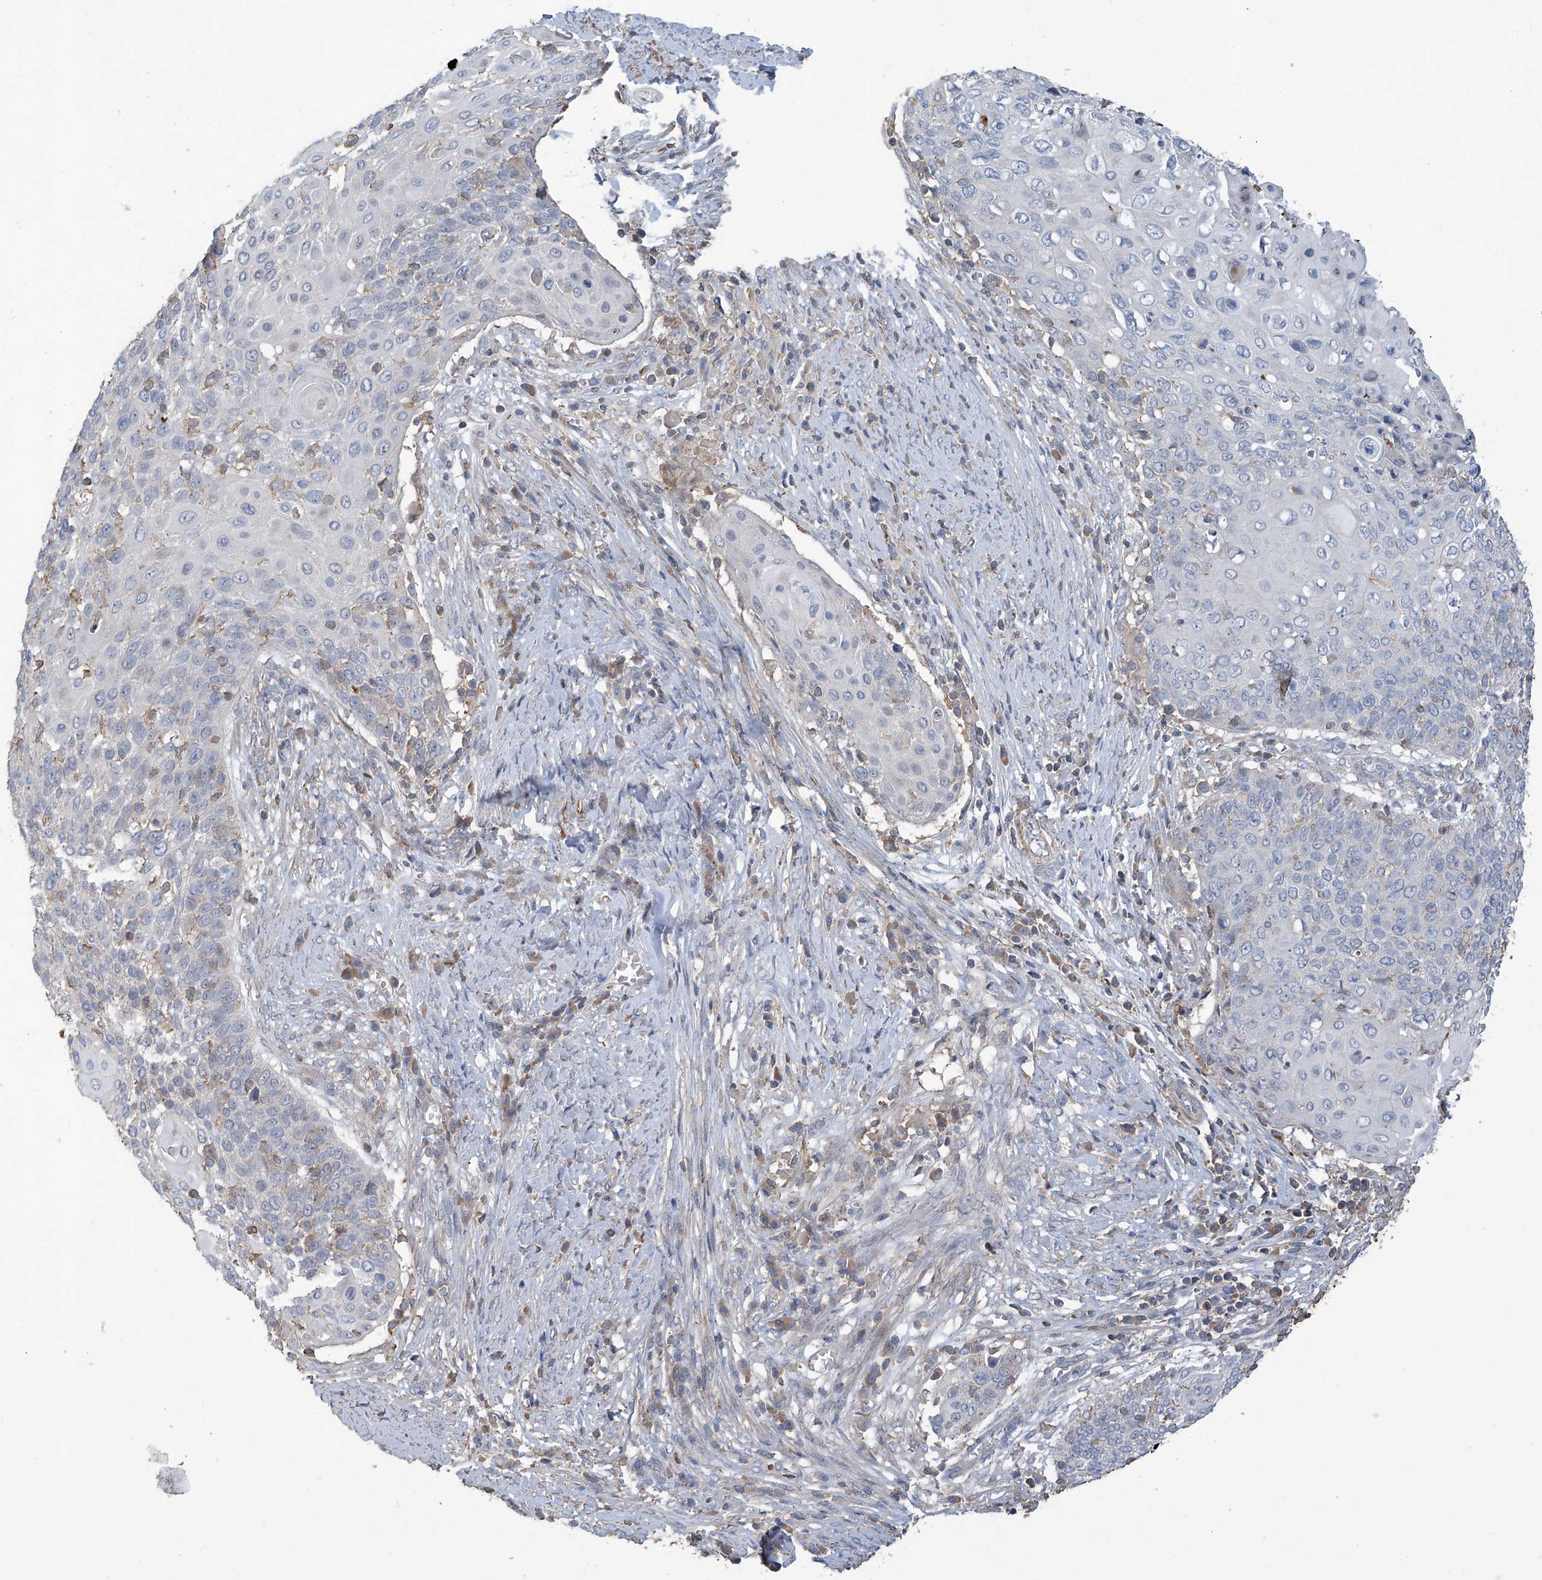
{"staining": {"intensity": "negative", "quantity": "none", "location": "none"}, "tissue": "cervical cancer", "cell_type": "Tumor cells", "image_type": "cancer", "snomed": [{"axis": "morphology", "description": "Squamous cell carcinoma, NOS"}, {"axis": "topography", "description": "Cervix"}], "caption": "Histopathology image shows no protein positivity in tumor cells of cervical squamous cell carcinoma tissue.", "gene": "SLFN14", "patient": {"sex": "female", "age": 39}}